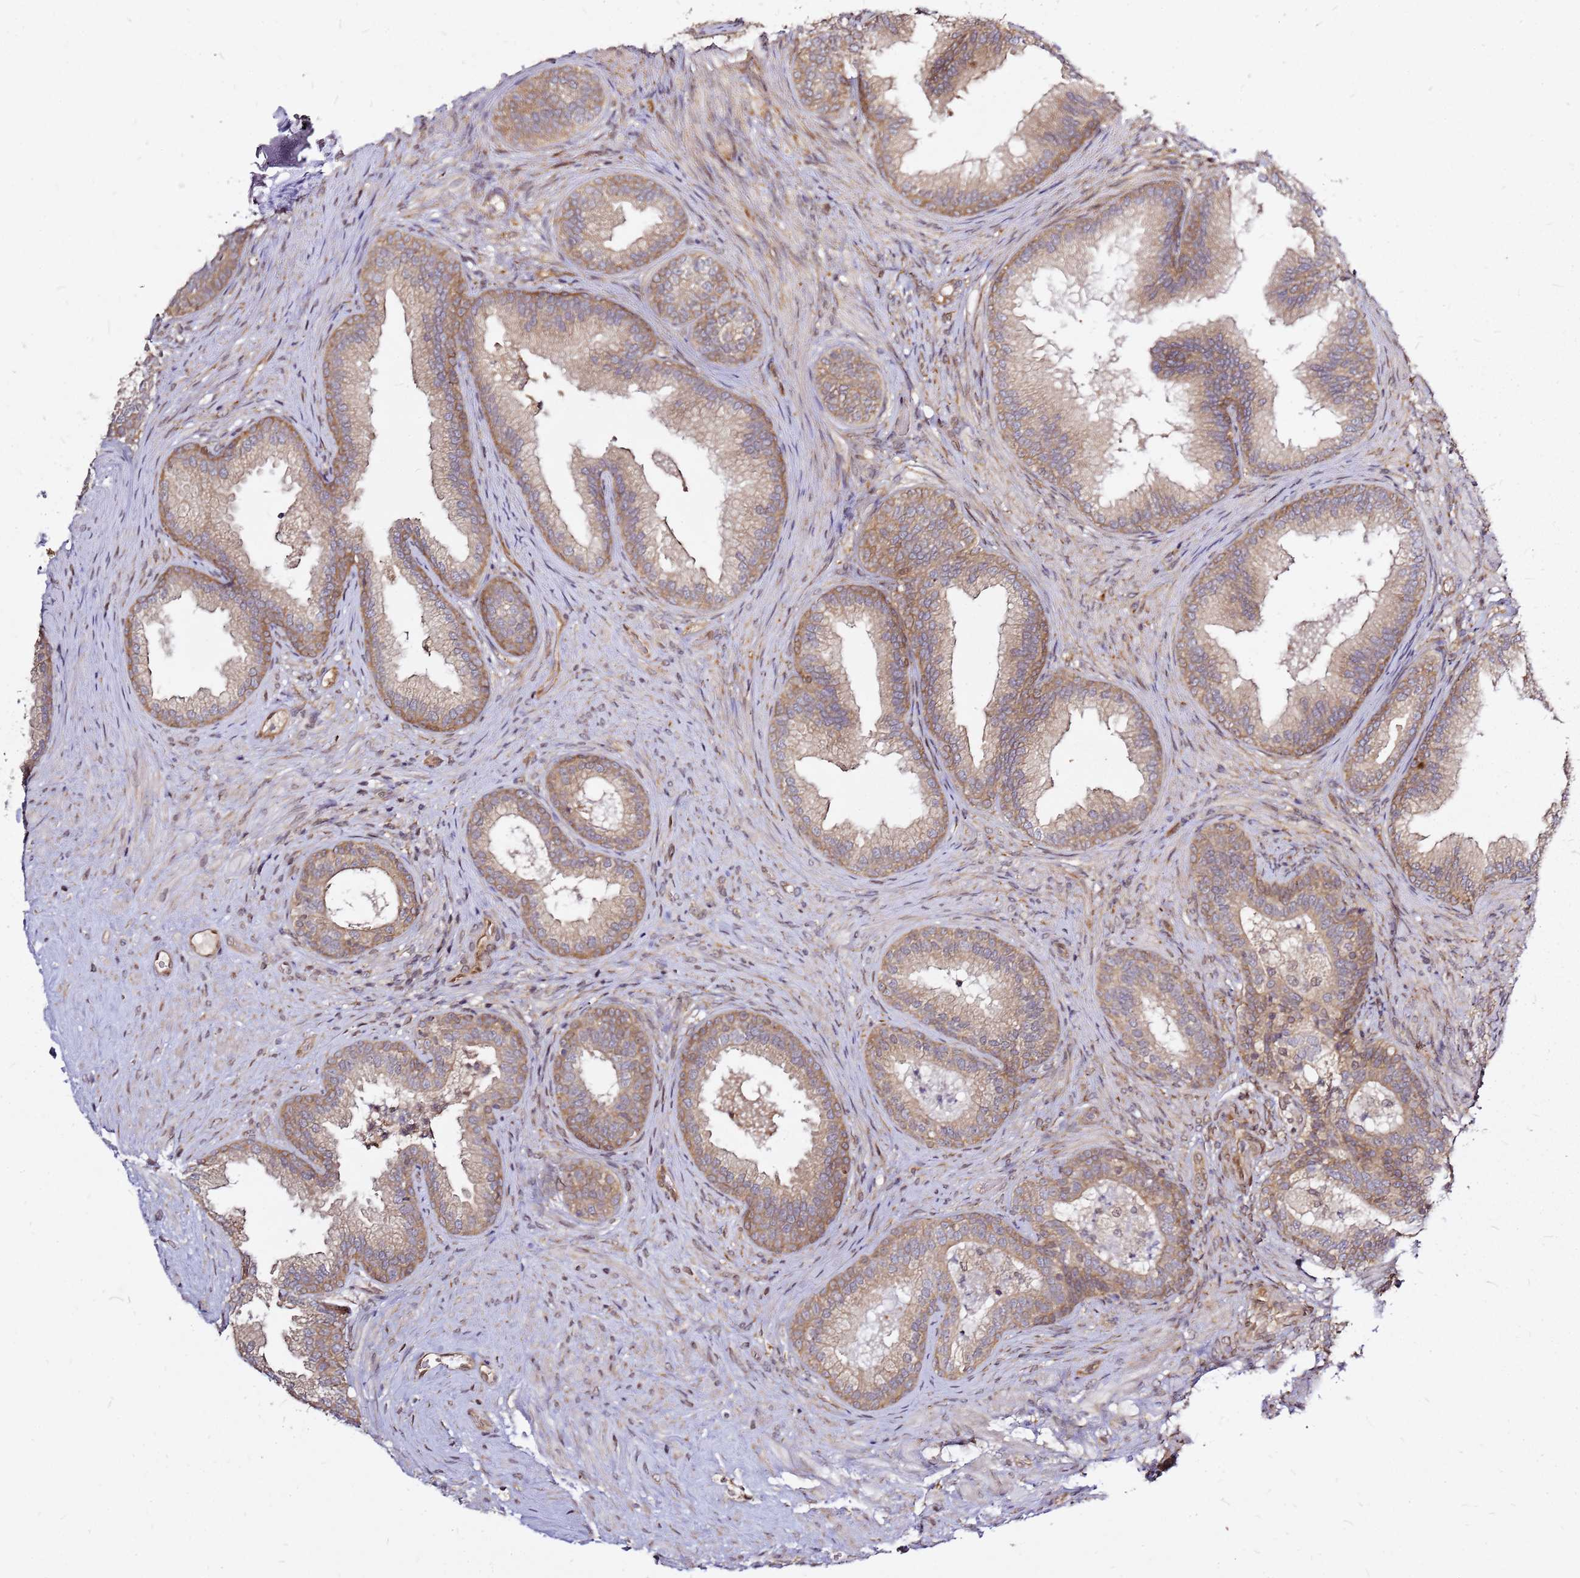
{"staining": {"intensity": "strong", "quantity": "<25%", "location": "cytoplasmic/membranous"}, "tissue": "prostate", "cell_type": "Glandular cells", "image_type": "normal", "snomed": [{"axis": "morphology", "description": "Normal tissue, NOS"}, {"axis": "topography", "description": "Prostate"}], "caption": "Protein staining of normal prostate displays strong cytoplasmic/membranous positivity in about <25% of glandular cells.", "gene": "NUDT14", "patient": {"sex": "male", "age": 76}}